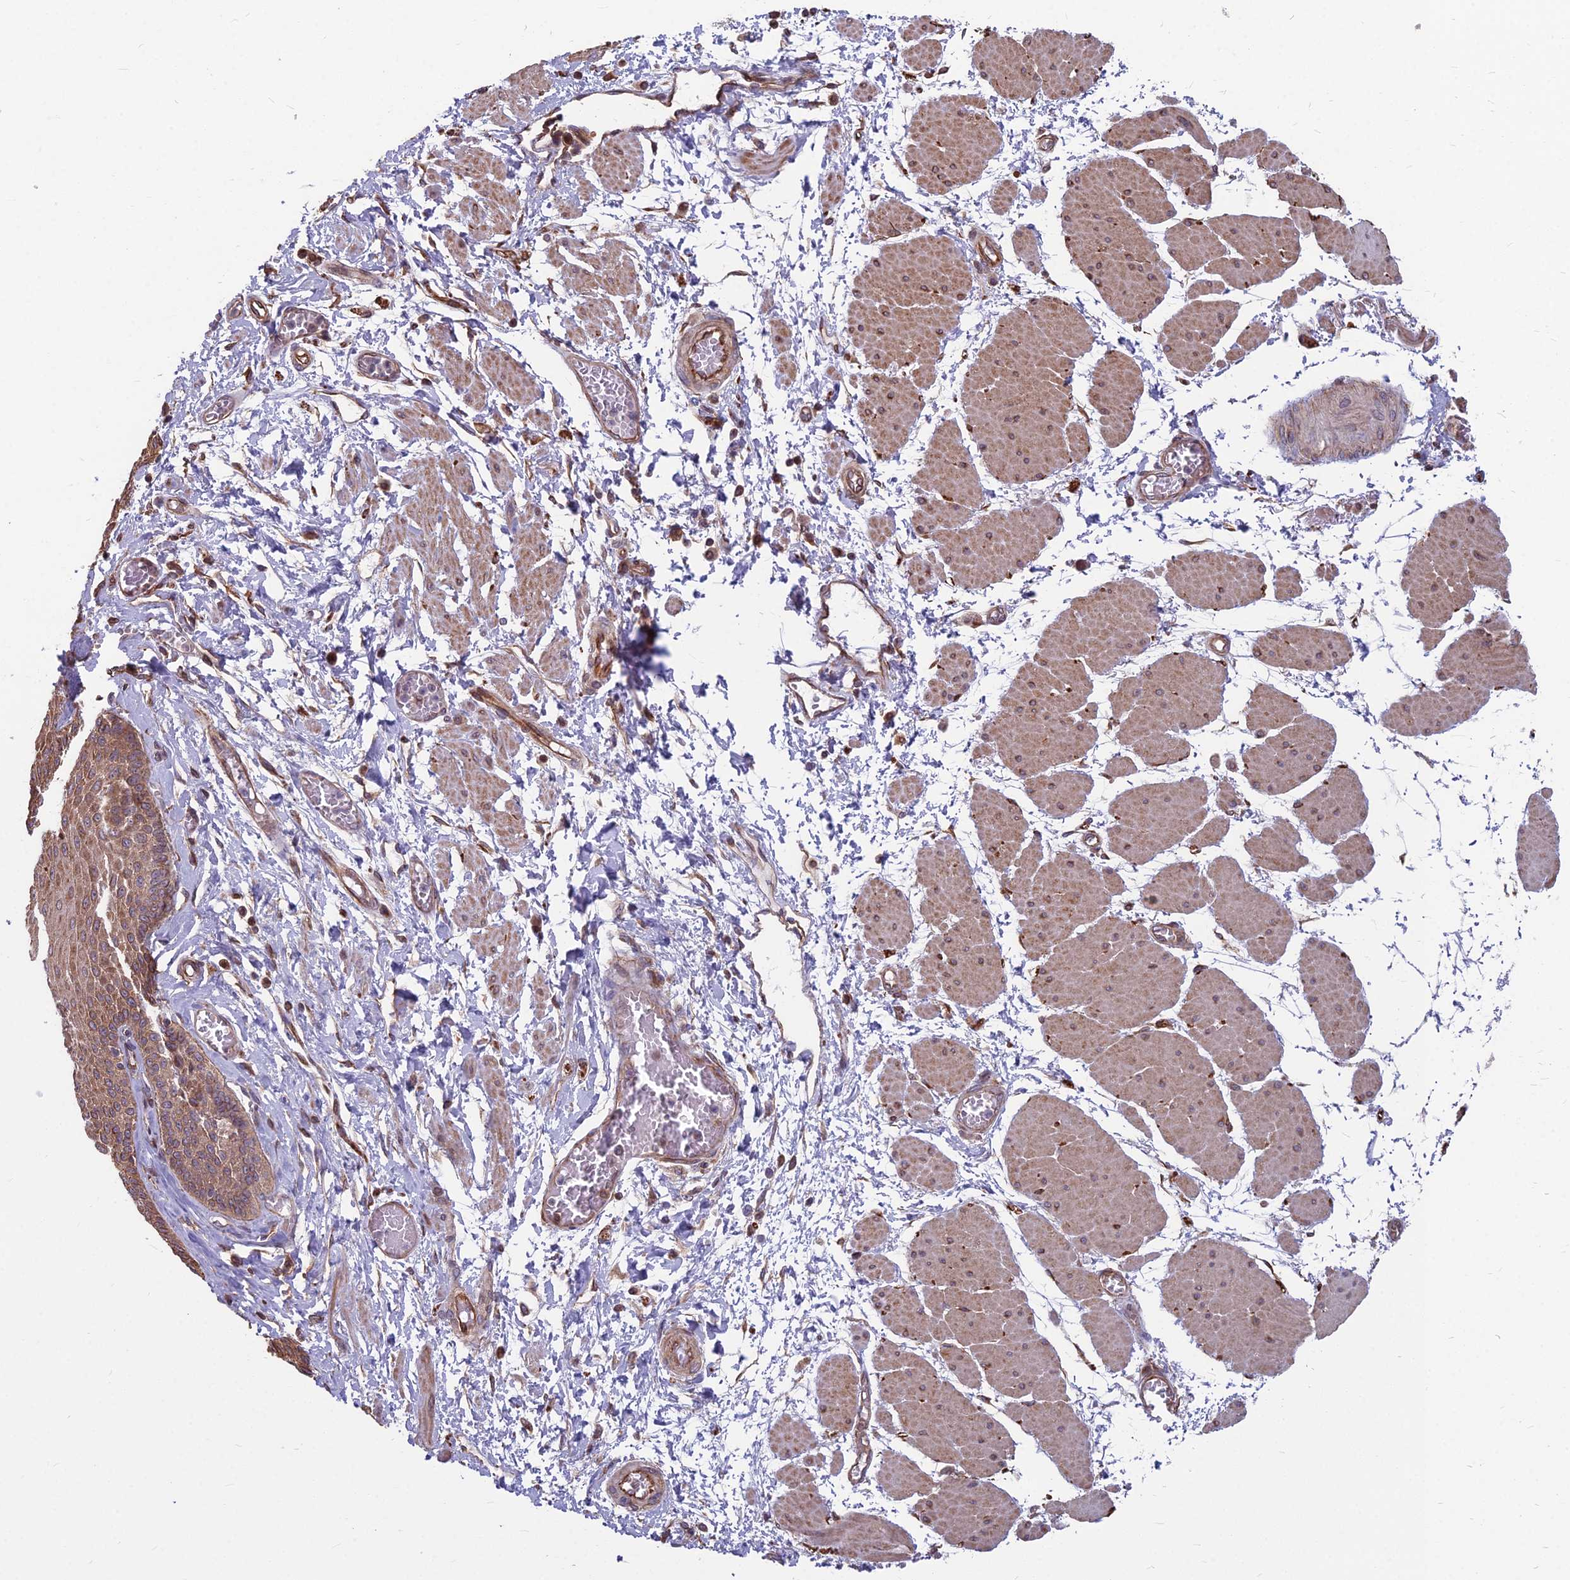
{"staining": {"intensity": "moderate", "quantity": ">75%", "location": "cytoplasmic/membranous"}, "tissue": "esophagus", "cell_type": "Squamous epithelial cells", "image_type": "normal", "snomed": [{"axis": "morphology", "description": "Normal tissue, NOS"}, {"axis": "topography", "description": "Esophagus"}], "caption": "Protein analysis of unremarkable esophagus exhibits moderate cytoplasmic/membranous staining in approximately >75% of squamous epithelial cells.", "gene": "LSM6", "patient": {"sex": "male", "age": 60}}